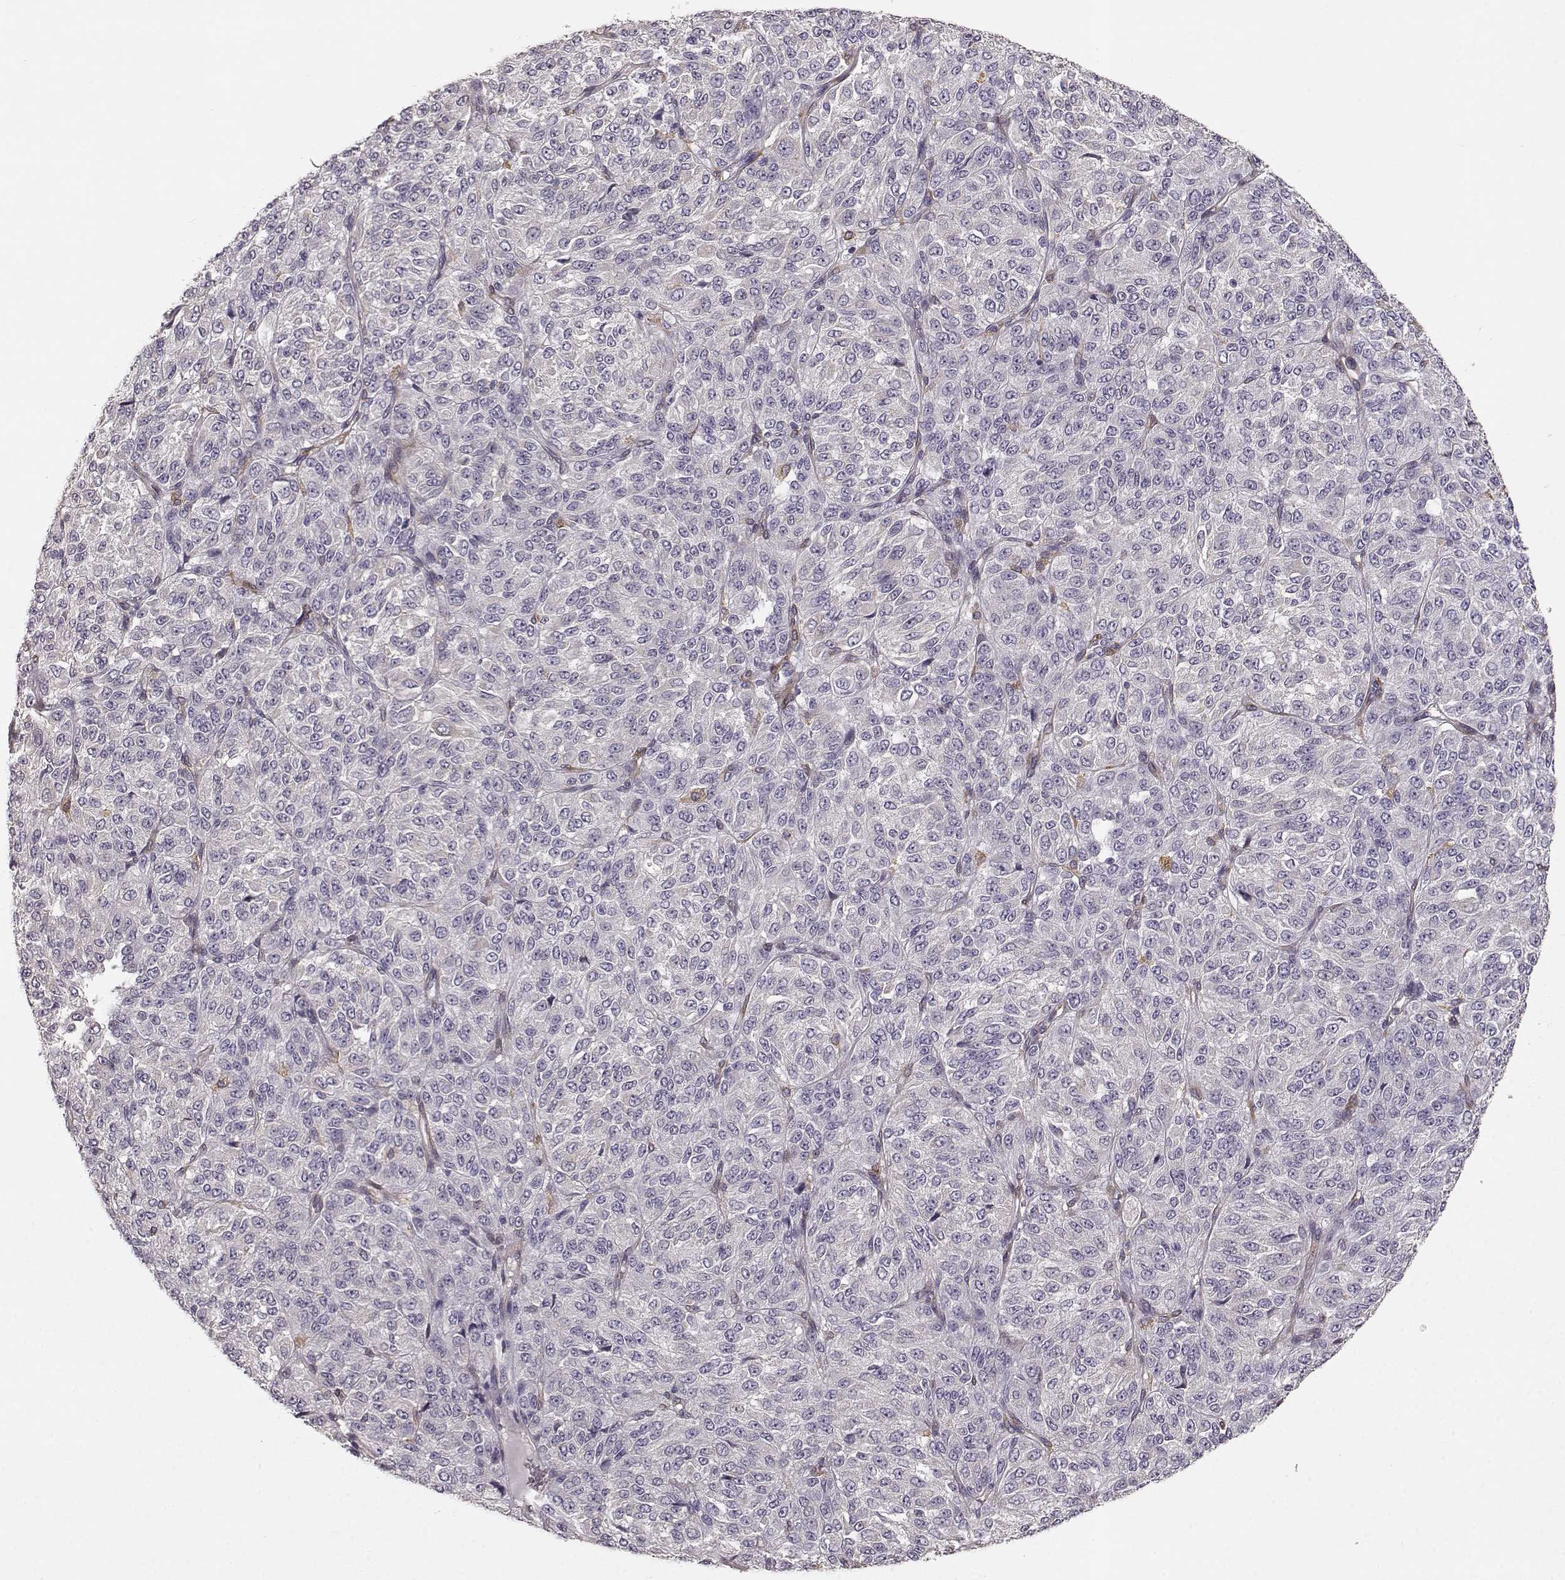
{"staining": {"intensity": "negative", "quantity": "none", "location": "none"}, "tissue": "melanoma", "cell_type": "Tumor cells", "image_type": "cancer", "snomed": [{"axis": "morphology", "description": "Malignant melanoma, Metastatic site"}, {"axis": "topography", "description": "Brain"}], "caption": "Tumor cells show no significant positivity in malignant melanoma (metastatic site).", "gene": "GHR", "patient": {"sex": "female", "age": 56}}